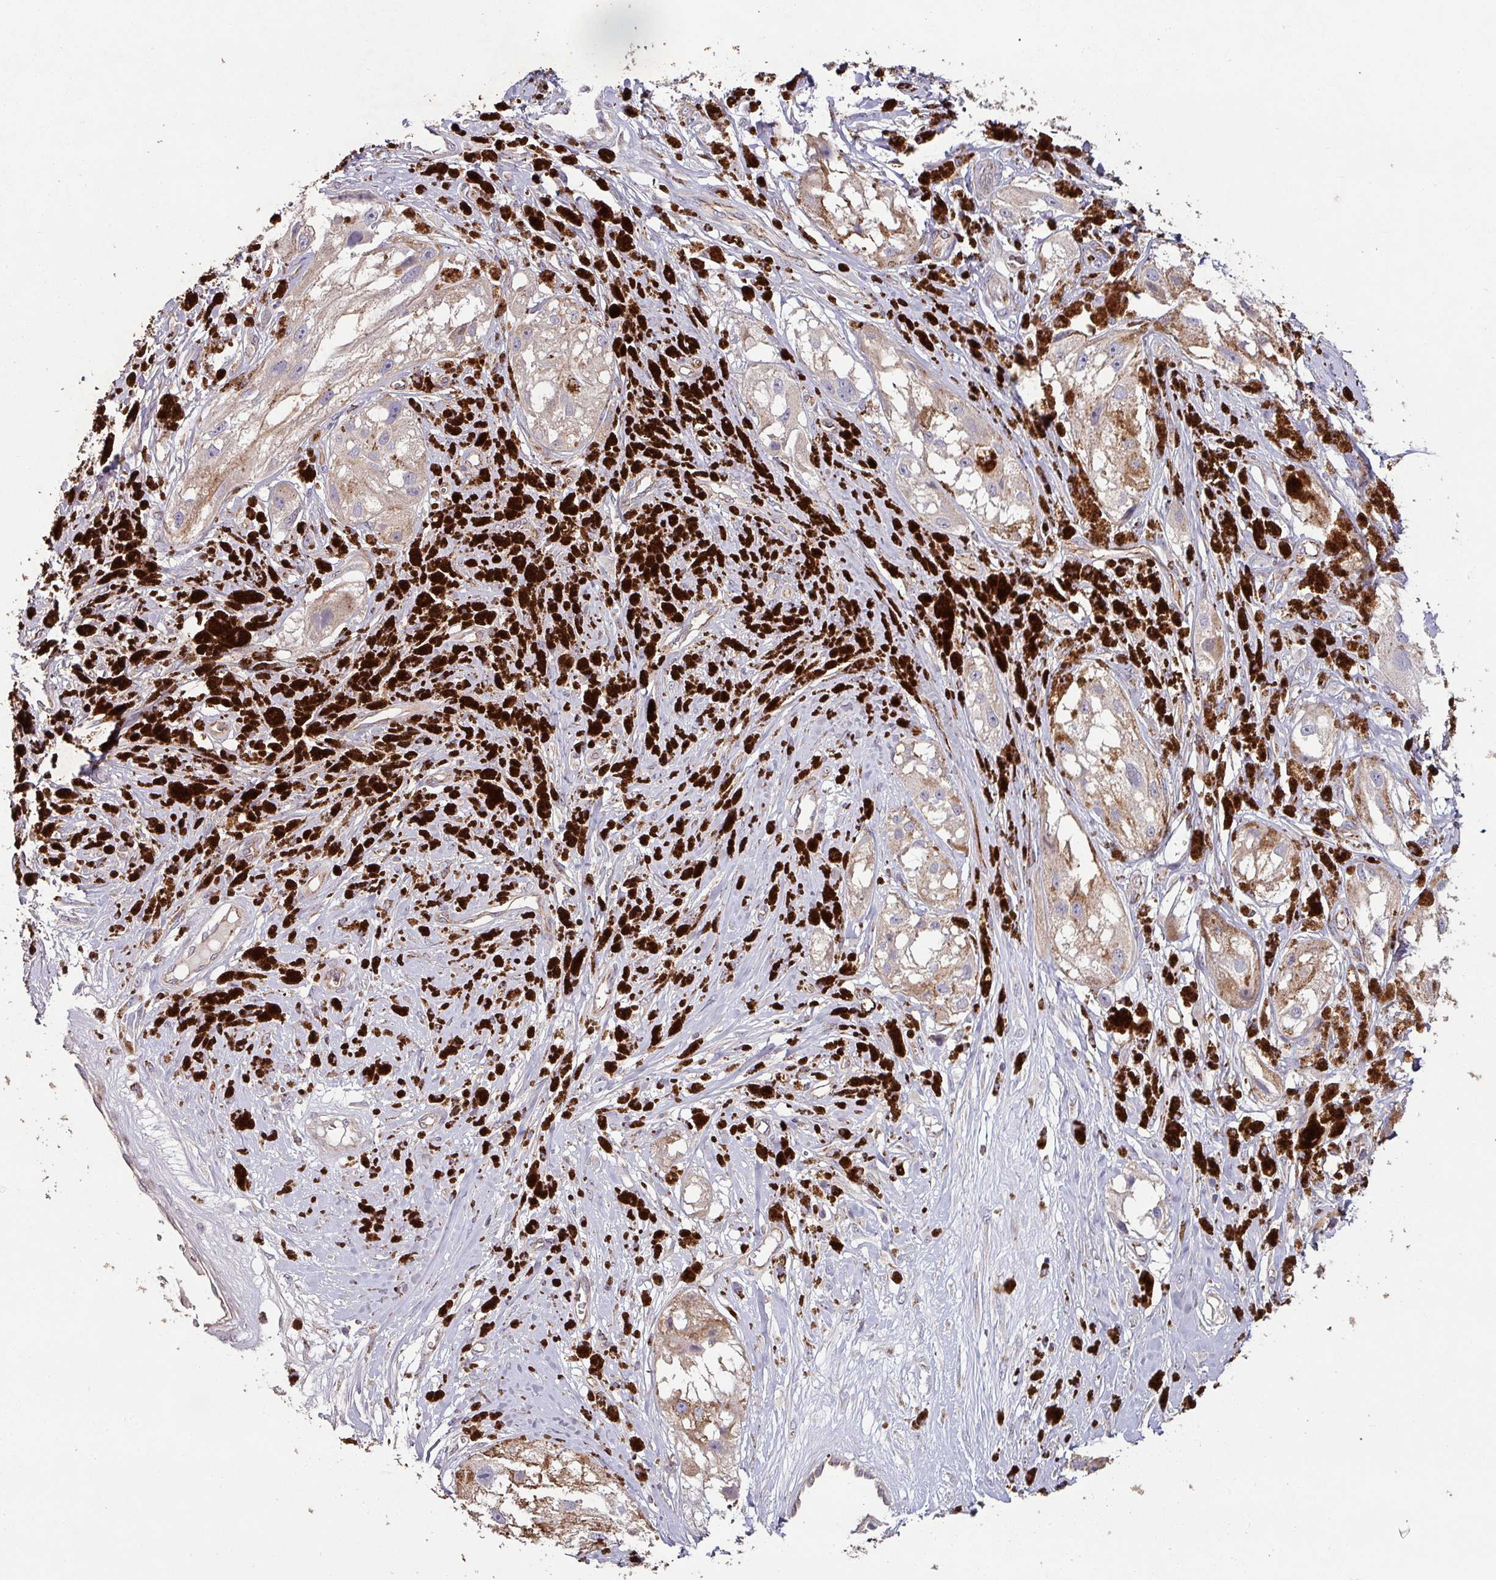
{"staining": {"intensity": "moderate", "quantity": ">75%", "location": "cytoplasmic/membranous"}, "tissue": "melanoma", "cell_type": "Tumor cells", "image_type": "cancer", "snomed": [{"axis": "morphology", "description": "Malignant melanoma, NOS"}, {"axis": "topography", "description": "Skin"}], "caption": "Melanoma stained with a protein marker displays moderate staining in tumor cells.", "gene": "RPL23A", "patient": {"sex": "male", "age": 88}}